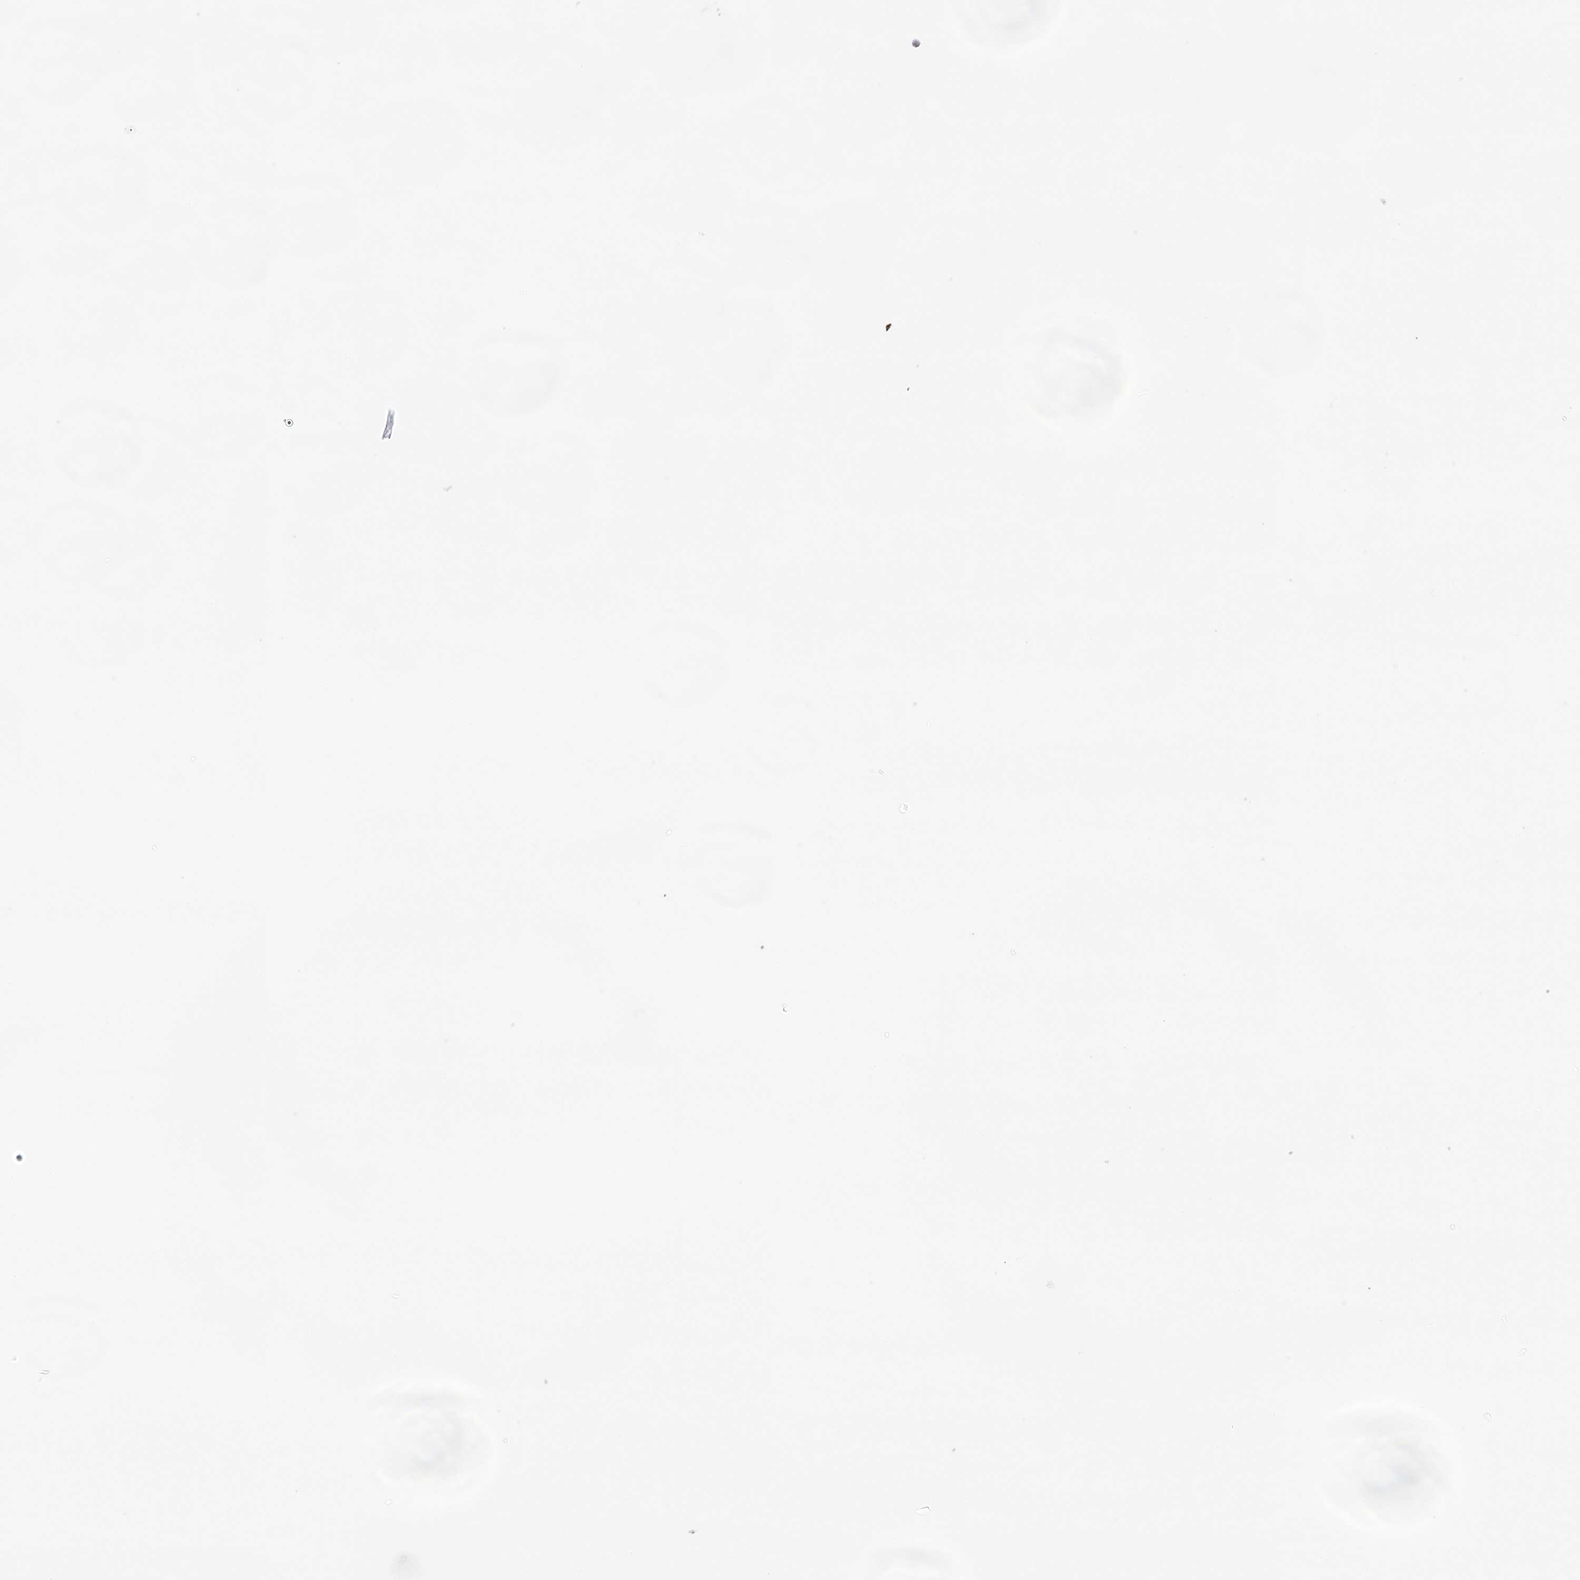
{"staining": {"intensity": "negative", "quantity": "none", "location": "none"}, "tissue": "carcinoid", "cell_type": "Tumor cells", "image_type": "cancer", "snomed": [{"axis": "morphology", "description": "Carcinoid, malignant, NOS"}, {"axis": "topography", "description": "Lung"}], "caption": "Immunohistochemical staining of malignant carcinoid exhibits no significant positivity in tumor cells. The staining was performed using DAB to visualize the protein expression in brown, while the nuclei were stained in blue with hematoxylin (Magnification: 20x).", "gene": "SYNPO", "patient": {"sex": "female", "age": 46}}